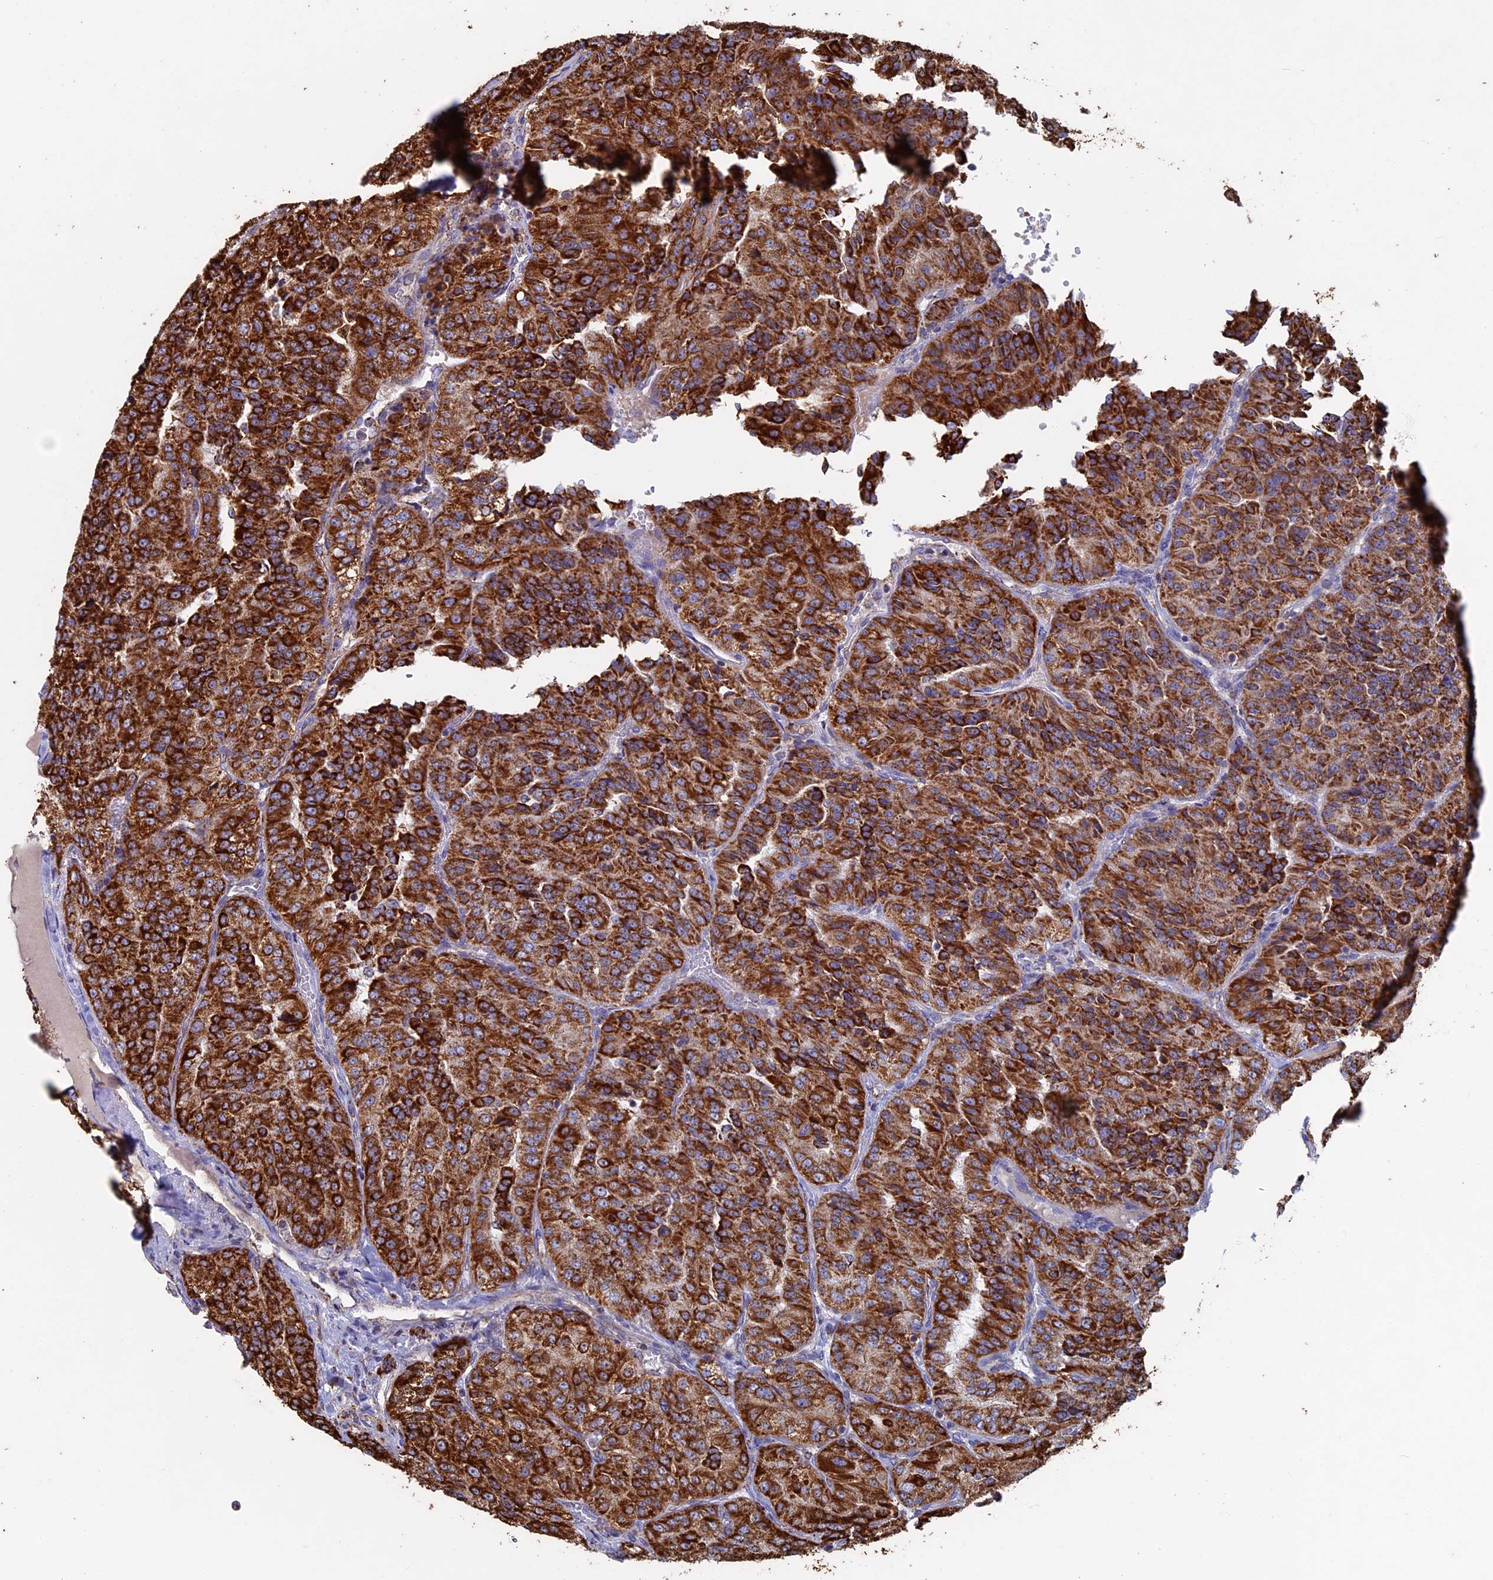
{"staining": {"intensity": "strong", "quantity": ">75%", "location": "cytoplasmic/membranous"}, "tissue": "renal cancer", "cell_type": "Tumor cells", "image_type": "cancer", "snomed": [{"axis": "morphology", "description": "Adenocarcinoma, NOS"}, {"axis": "topography", "description": "Kidney"}], "caption": "Immunohistochemical staining of human renal cancer exhibits high levels of strong cytoplasmic/membranous protein expression in approximately >75% of tumor cells.", "gene": "SEC24D", "patient": {"sex": "female", "age": 63}}